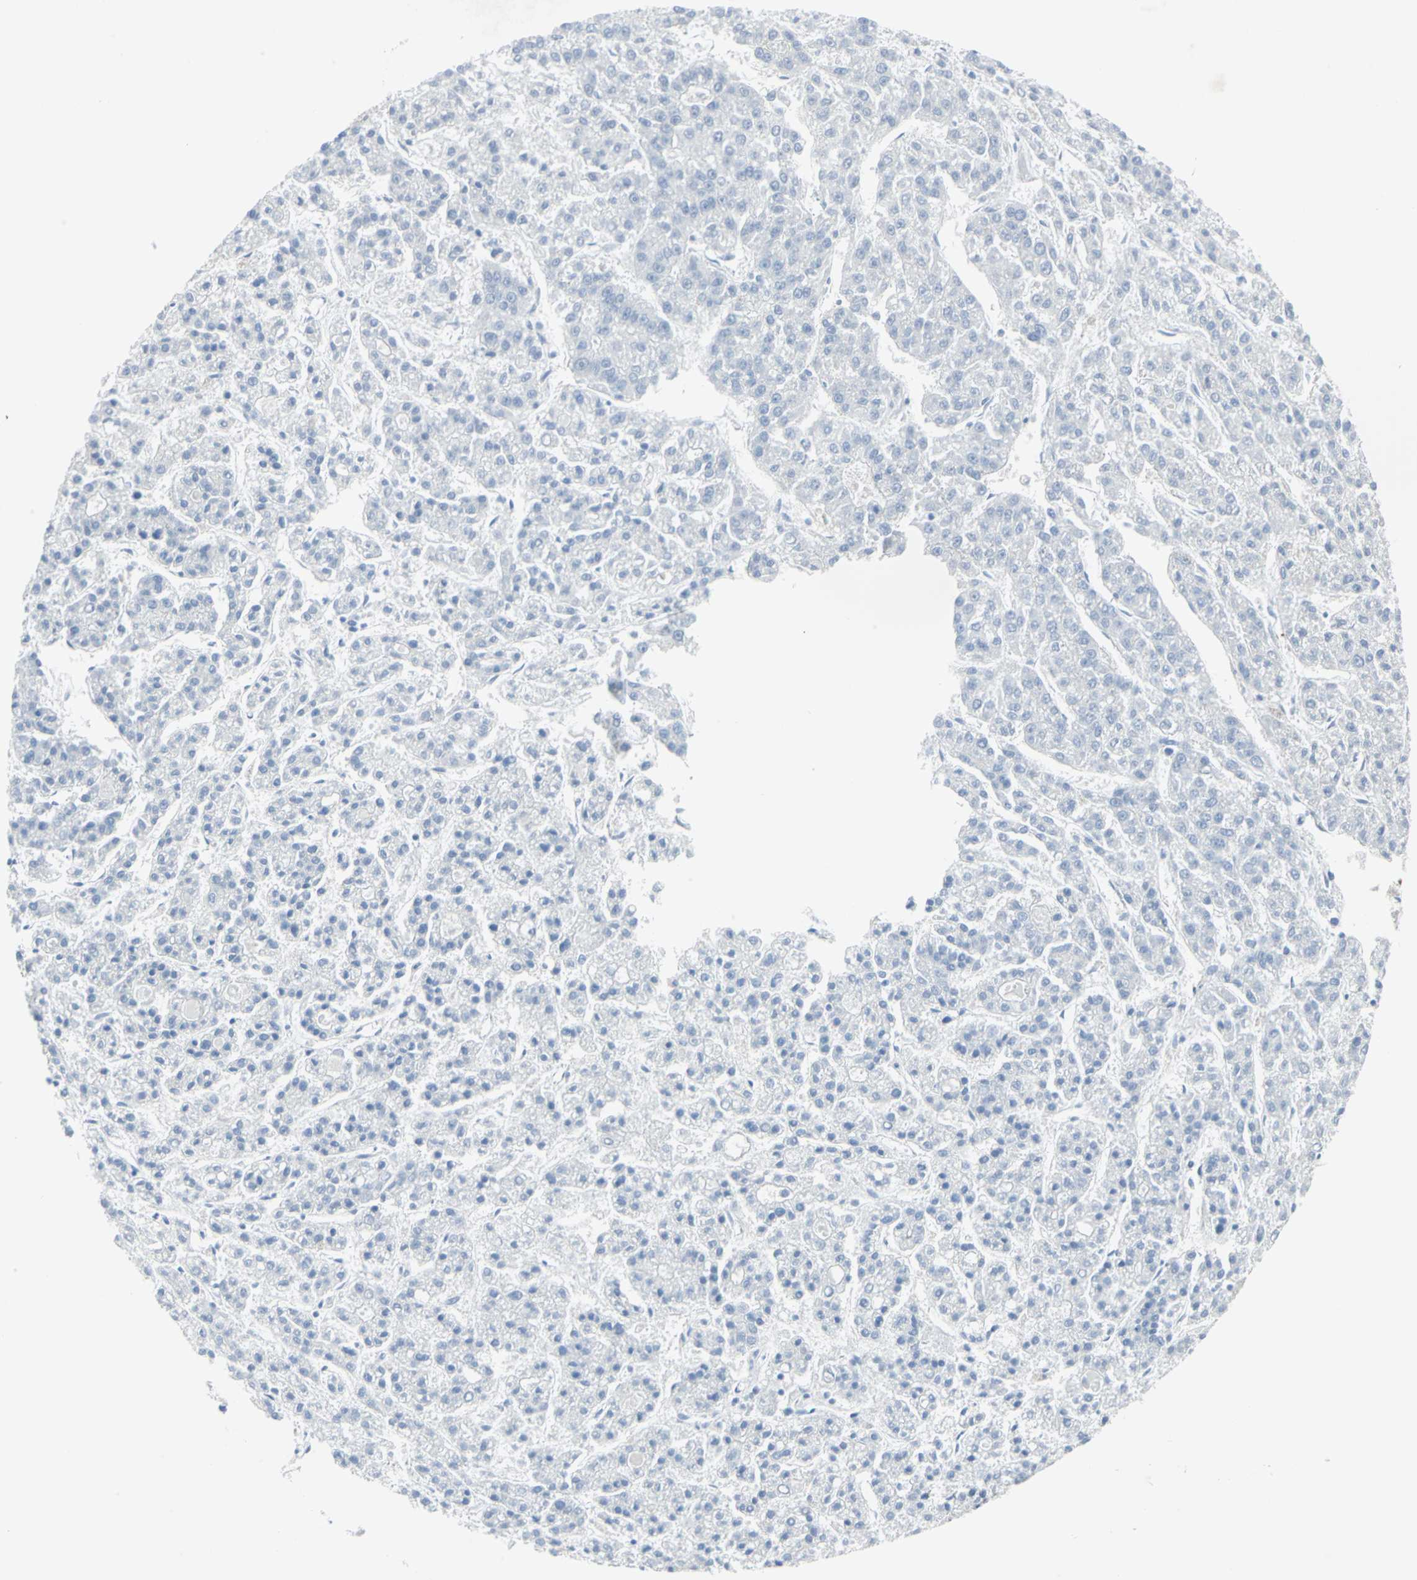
{"staining": {"intensity": "negative", "quantity": "none", "location": "none"}, "tissue": "liver cancer", "cell_type": "Tumor cells", "image_type": "cancer", "snomed": [{"axis": "morphology", "description": "Carcinoma, Hepatocellular, NOS"}, {"axis": "topography", "description": "Liver"}], "caption": "A high-resolution histopathology image shows immunohistochemistry staining of liver hepatocellular carcinoma, which exhibits no significant staining in tumor cells.", "gene": "SFN", "patient": {"sex": "male", "age": 70}}